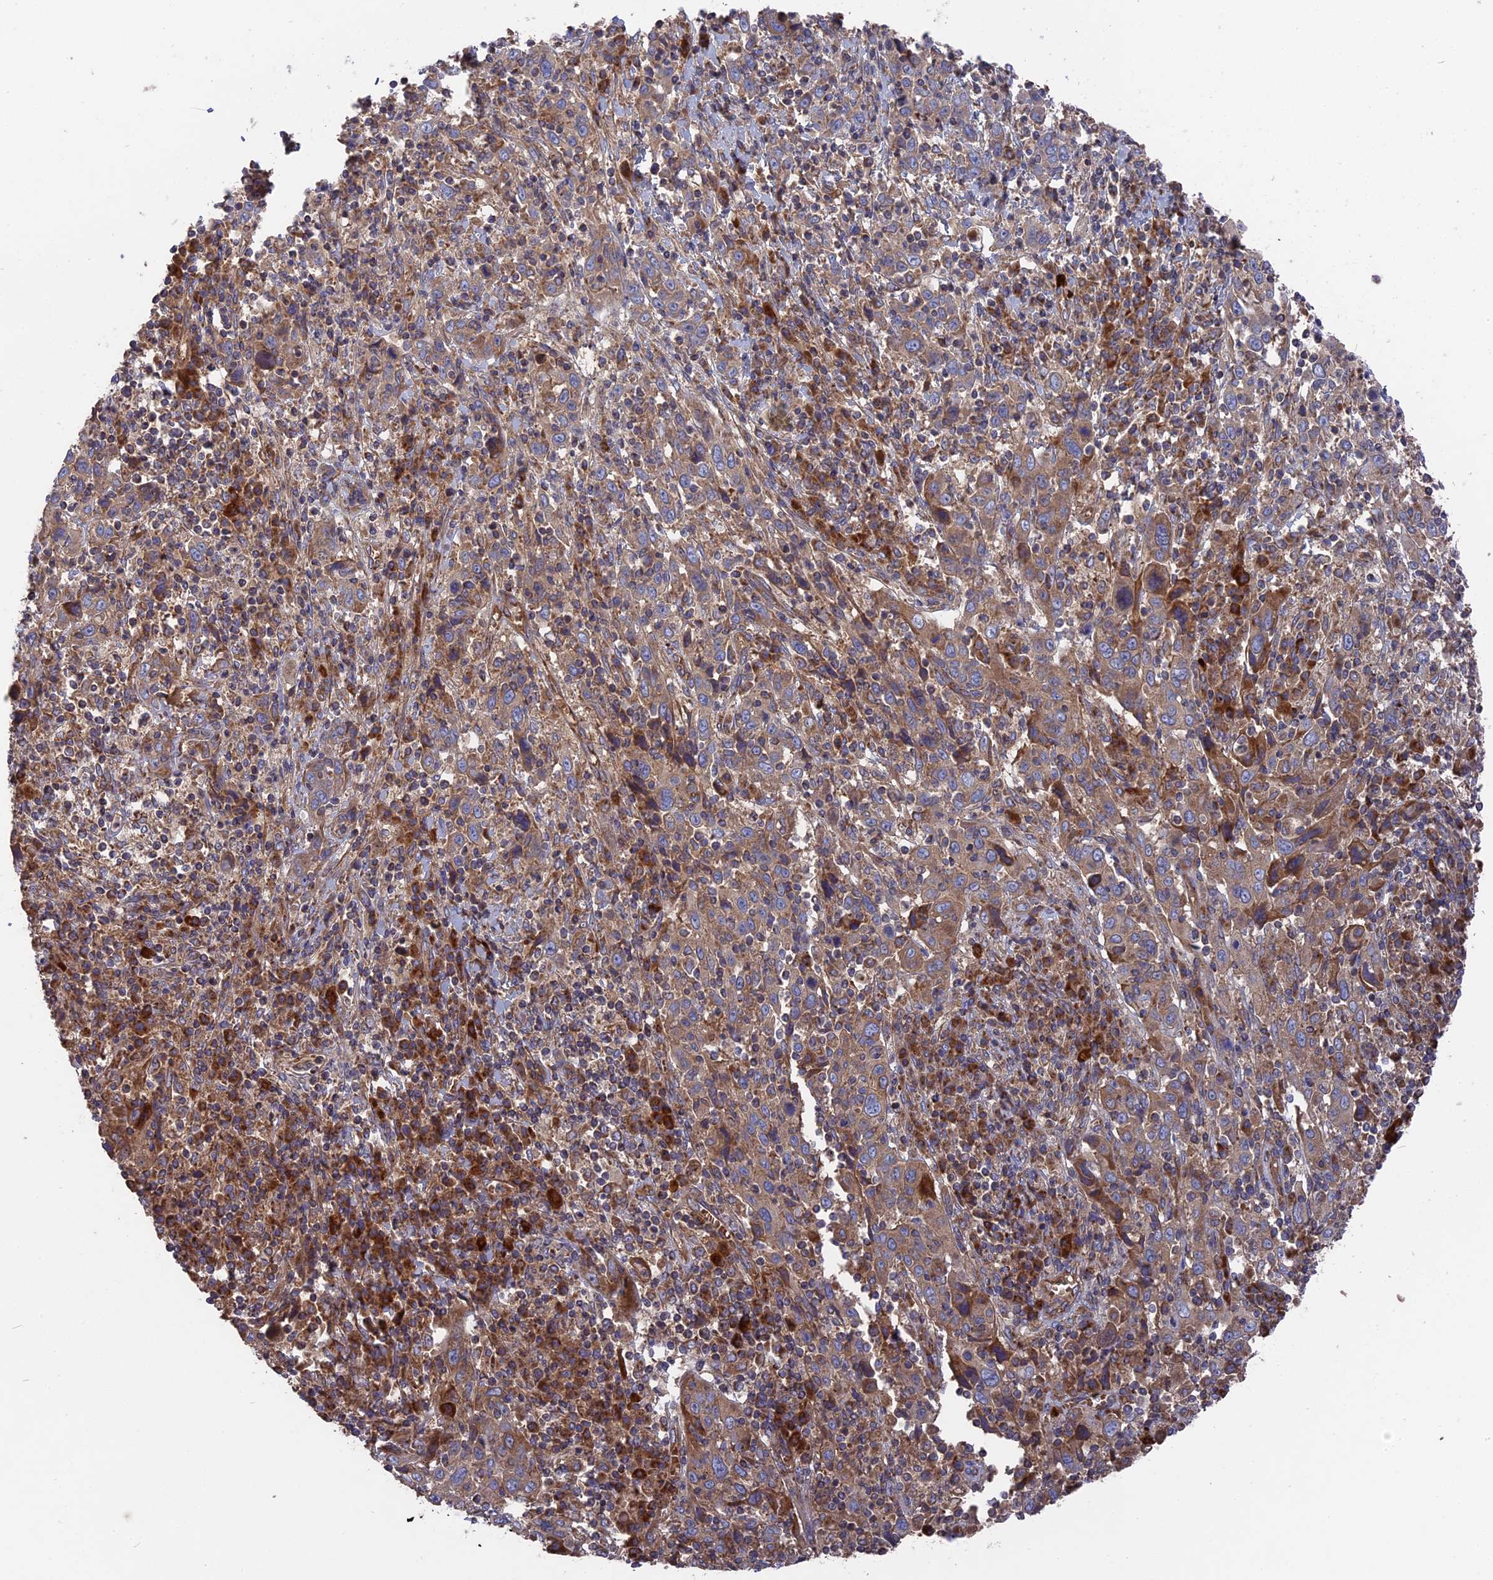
{"staining": {"intensity": "weak", "quantity": ">75%", "location": "cytoplasmic/membranous"}, "tissue": "cervical cancer", "cell_type": "Tumor cells", "image_type": "cancer", "snomed": [{"axis": "morphology", "description": "Squamous cell carcinoma, NOS"}, {"axis": "topography", "description": "Cervix"}], "caption": "Cervical cancer stained for a protein (brown) reveals weak cytoplasmic/membranous positive expression in approximately >75% of tumor cells.", "gene": "TELO2", "patient": {"sex": "female", "age": 46}}